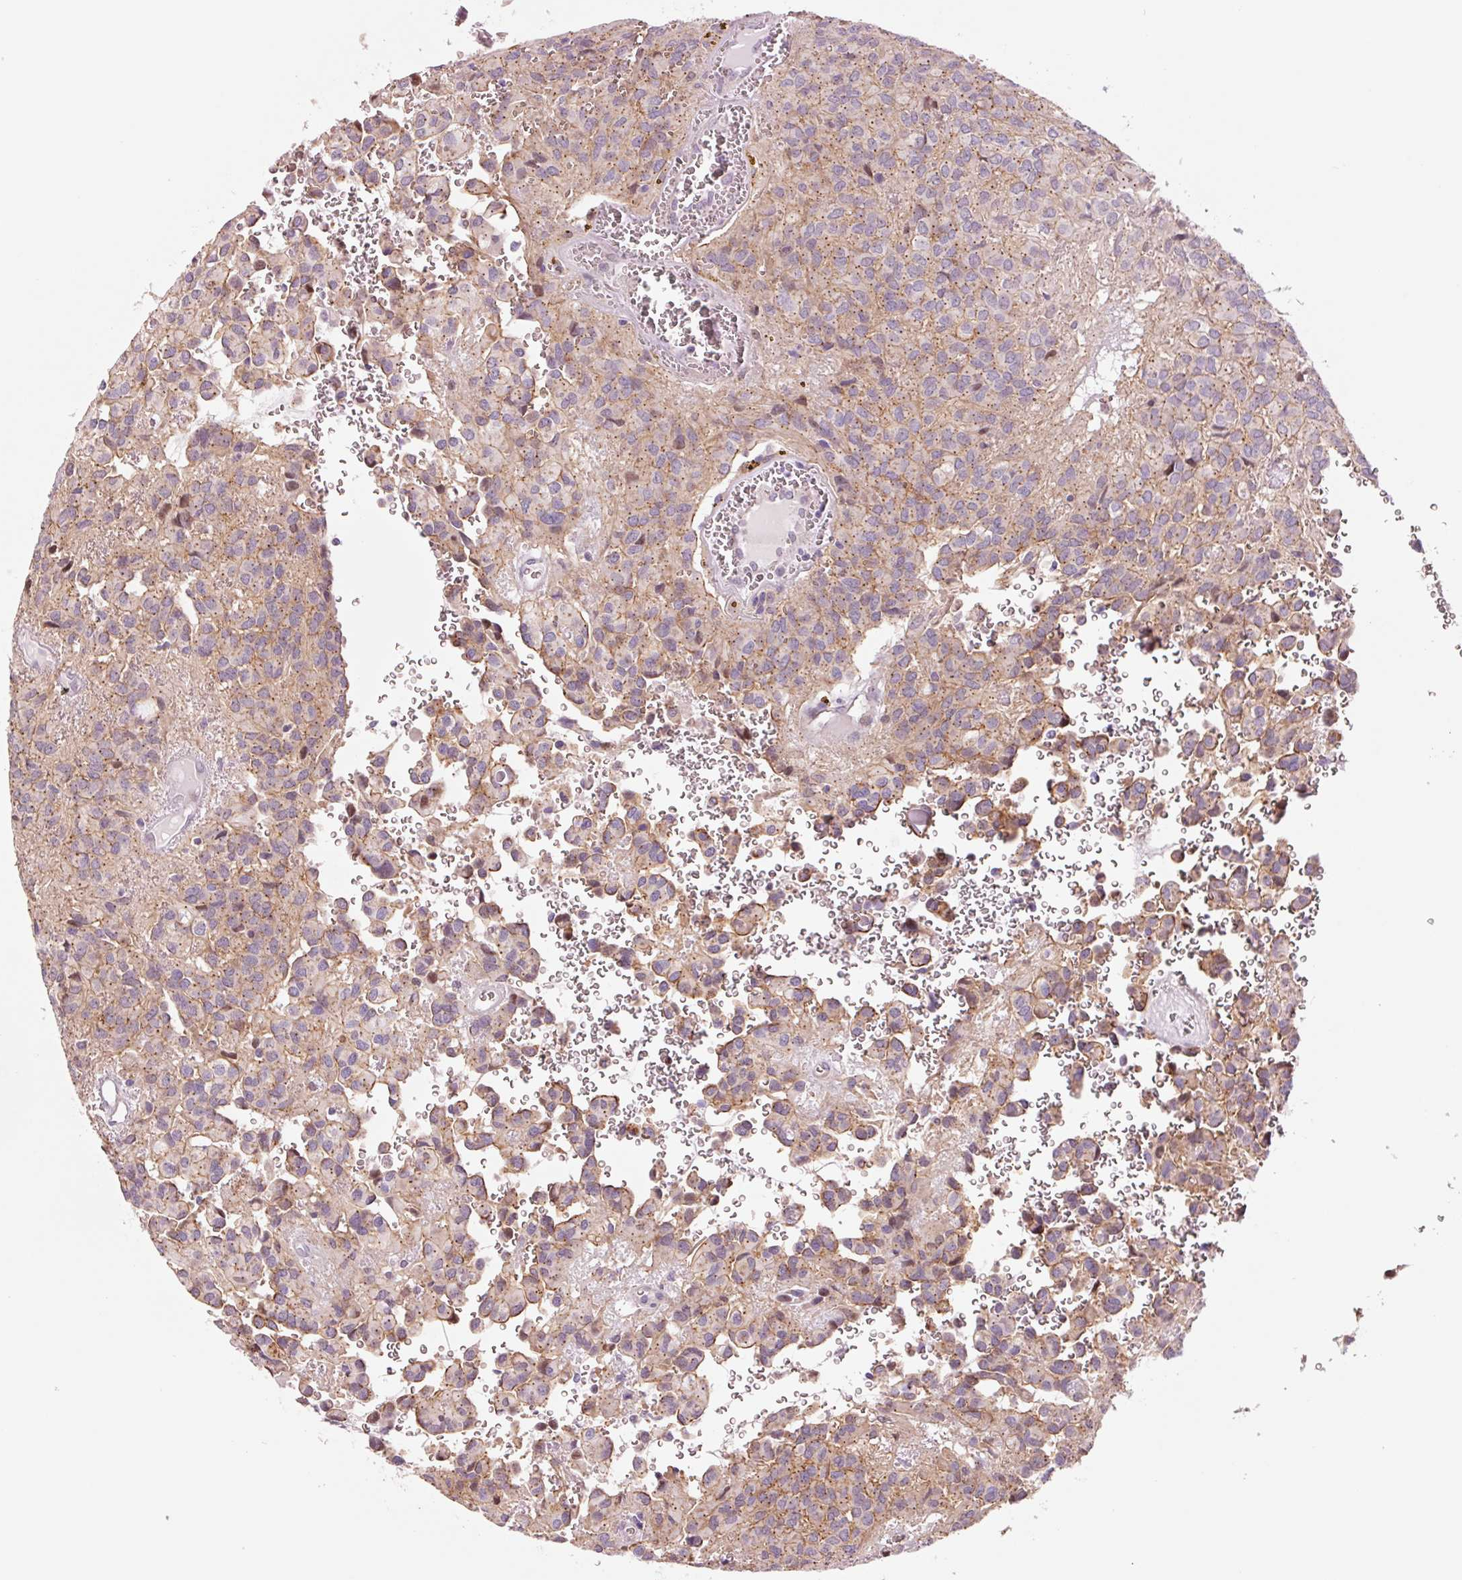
{"staining": {"intensity": "moderate", "quantity": "25%-75%", "location": "cytoplasmic/membranous"}, "tissue": "glioma", "cell_type": "Tumor cells", "image_type": "cancer", "snomed": [{"axis": "morphology", "description": "Glioma, malignant, Low grade"}, {"axis": "topography", "description": "Brain"}], "caption": "There is medium levels of moderate cytoplasmic/membranous staining in tumor cells of glioma, as demonstrated by immunohistochemical staining (brown color).", "gene": "DAPP1", "patient": {"sex": "male", "age": 56}}